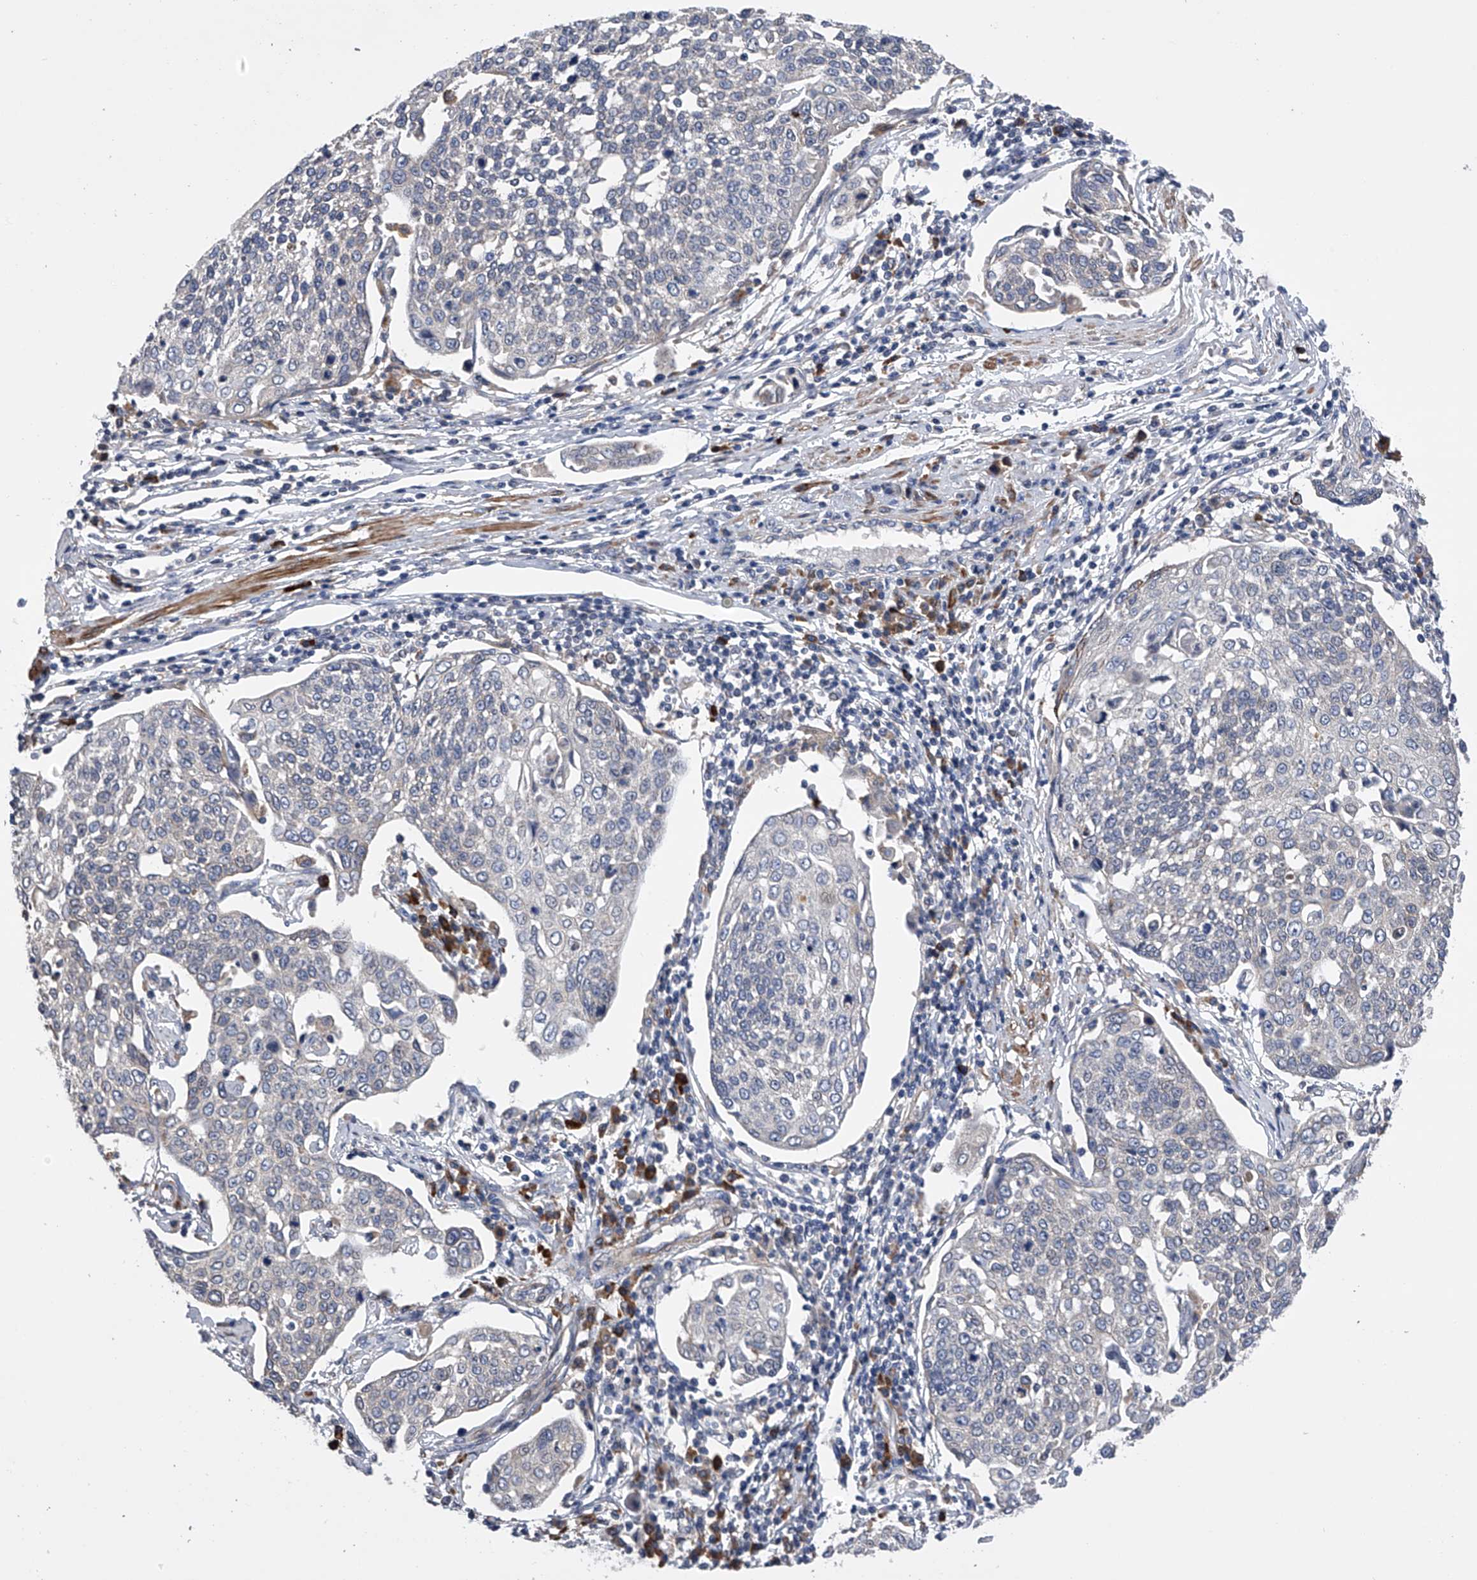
{"staining": {"intensity": "negative", "quantity": "none", "location": "none"}, "tissue": "cervical cancer", "cell_type": "Tumor cells", "image_type": "cancer", "snomed": [{"axis": "morphology", "description": "Squamous cell carcinoma, NOS"}, {"axis": "topography", "description": "Cervix"}], "caption": "This is an IHC image of human squamous cell carcinoma (cervical). There is no positivity in tumor cells.", "gene": "SPOCK1", "patient": {"sex": "female", "age": 34}}